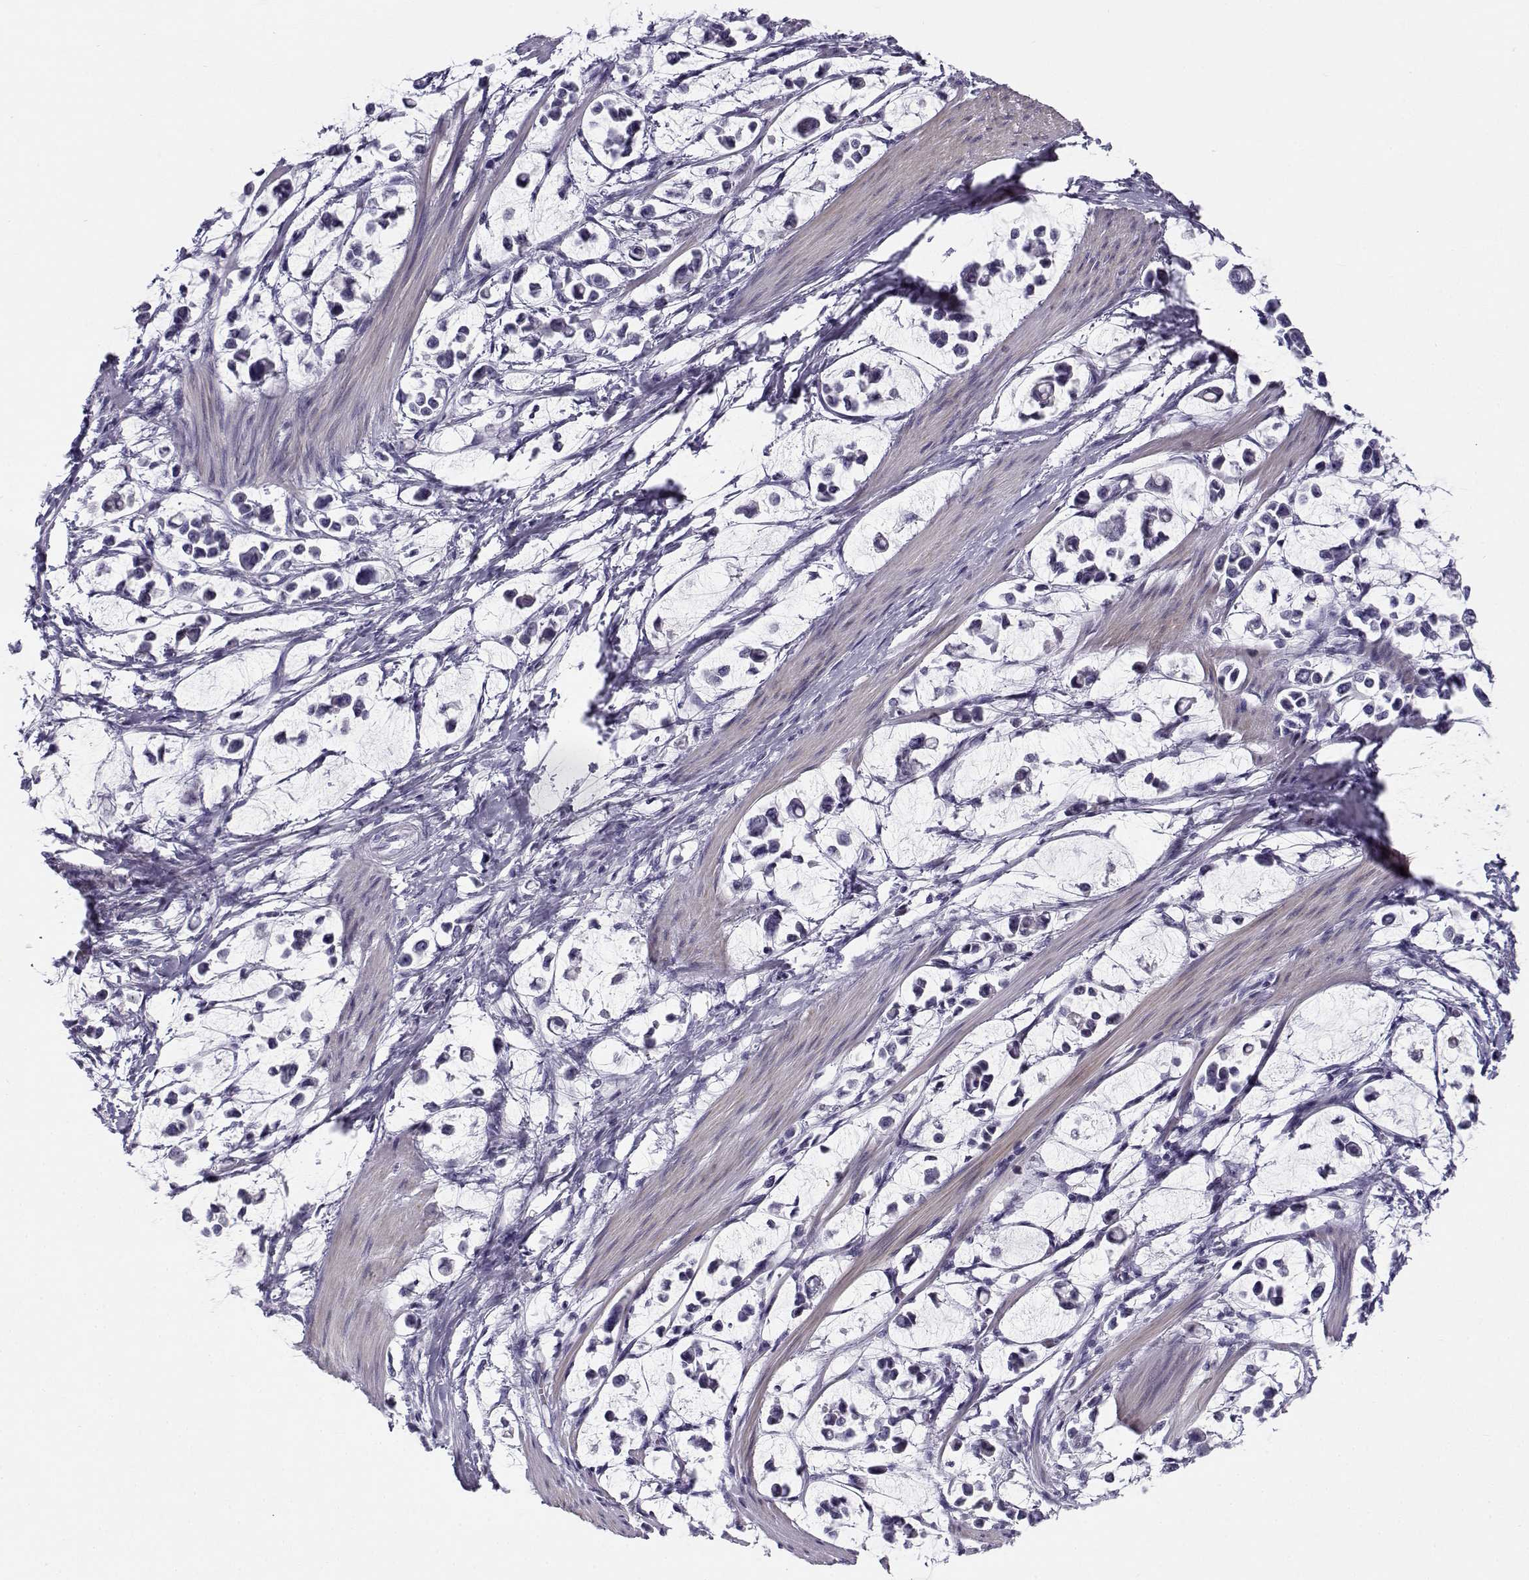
{"staining": {"intensity": "negative", "quantity": "none", "location": "none"}, "tissue": "stomach cancer", "cell_type": "Tumor cells", "image_type": "cancer", "snomed": [{"axis": "morphology", "description": "Adenocarcinoma, NOS"}, {"axis": "topography", "description": "Stomach"}], "caption": "This is an immunohistochemistry histopathology image of stomach cancer (adenocarcinoma). There is no staining in tumor cells.", "gene": "CREB3L3", "patient": {"sex": "male", "age": 82}}